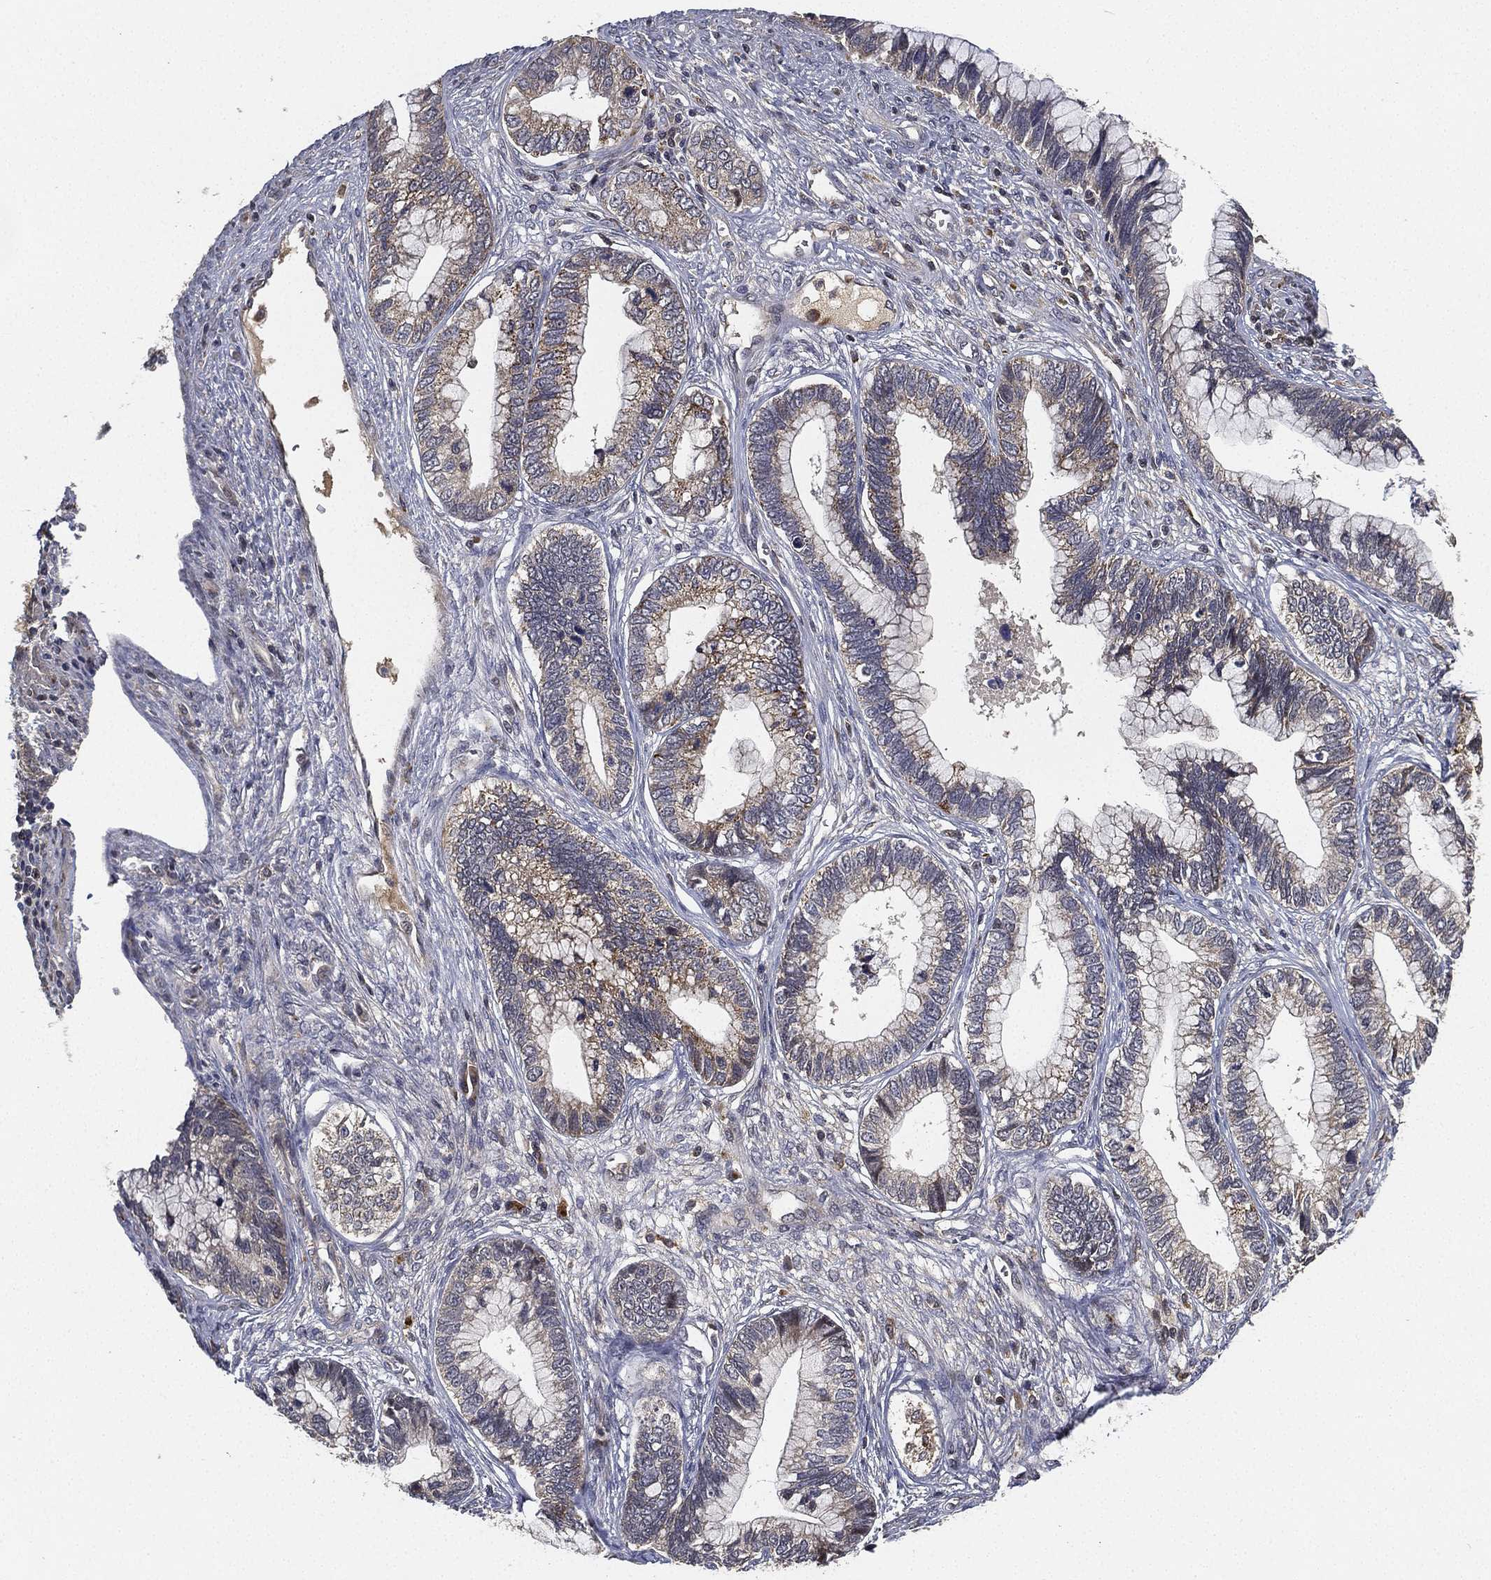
{"staining": {"intensity": "weak", "quantity": "<25%", "location": "cytoplasmic/membranous"}, "tissue": "cervical cancer", "cell_type": "Tumor cells", "image_type": "cancer", "snomed": [{"axis": "morphology", "description": "Adenocarcinoma, NOS"}, {"axis": "topography", "description": "Cervix"}], "caption": "Immunohistochemistry (IHC) of adenocarcinoma (cervical) displays no expression in tumor cells.", "gene": "CFAP251", "patient": {"sex": "female", "age": 44}}